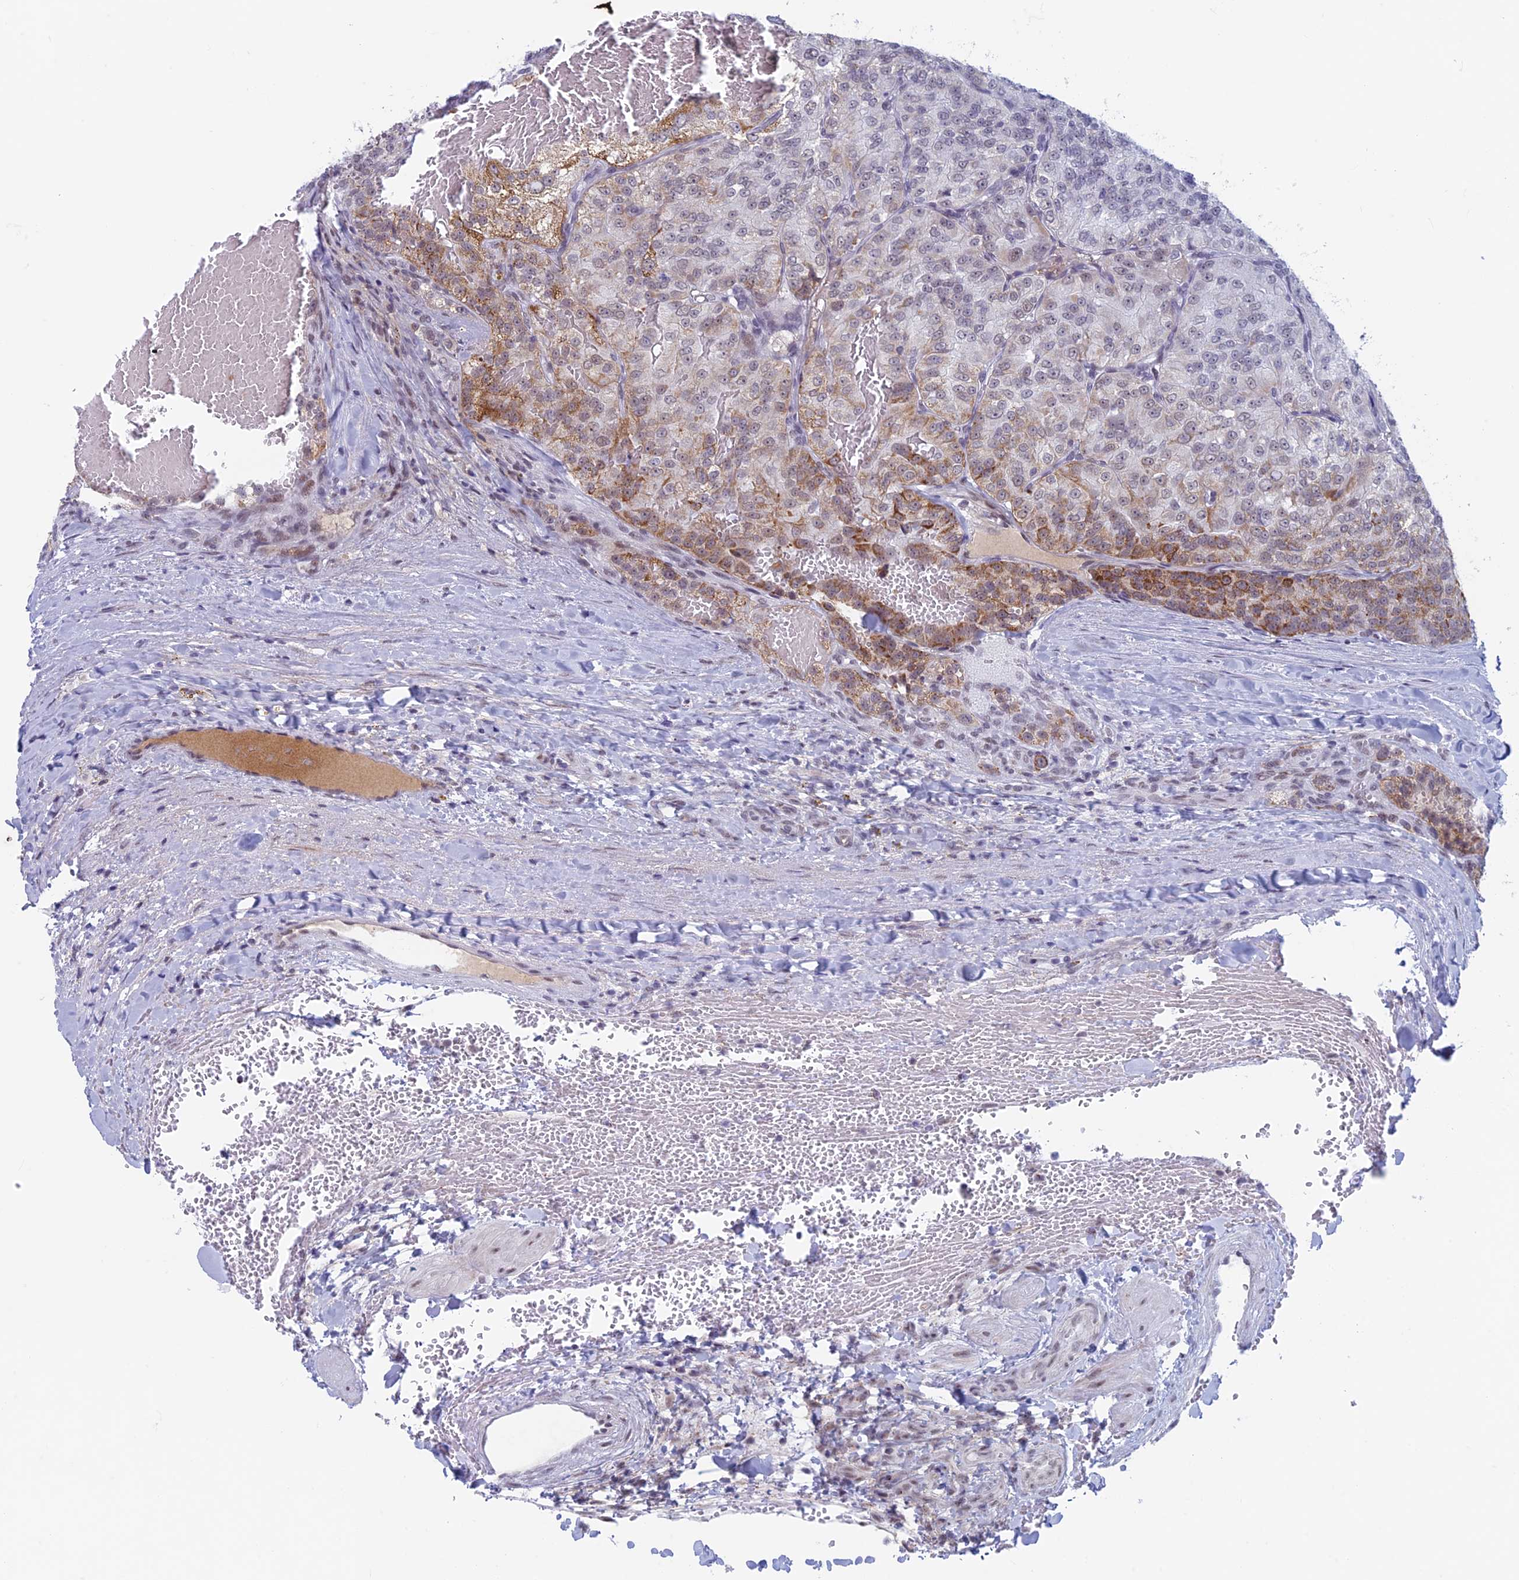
{"staining": {"intensity": "moderate", "quantity": "<25%", "location": "cytoplasmic/membranous"}, "tissue": "renal cancer", "cell_type": "Tumor cells", "image_type": "cancer", "snomed": [{"axis": "morphology", "description": "Adenocarcinoma, NOS"}, {"axis": "topography", "description": "Kidney"}], "caption": "Moderate cytoplasmic/membranous protein staining is appreciated in approximately <25% of tumor cells in renal cancer (adenocarcinoma).", "gene": "ASH2L", "patient": {"sex": "female", "age": 63}}